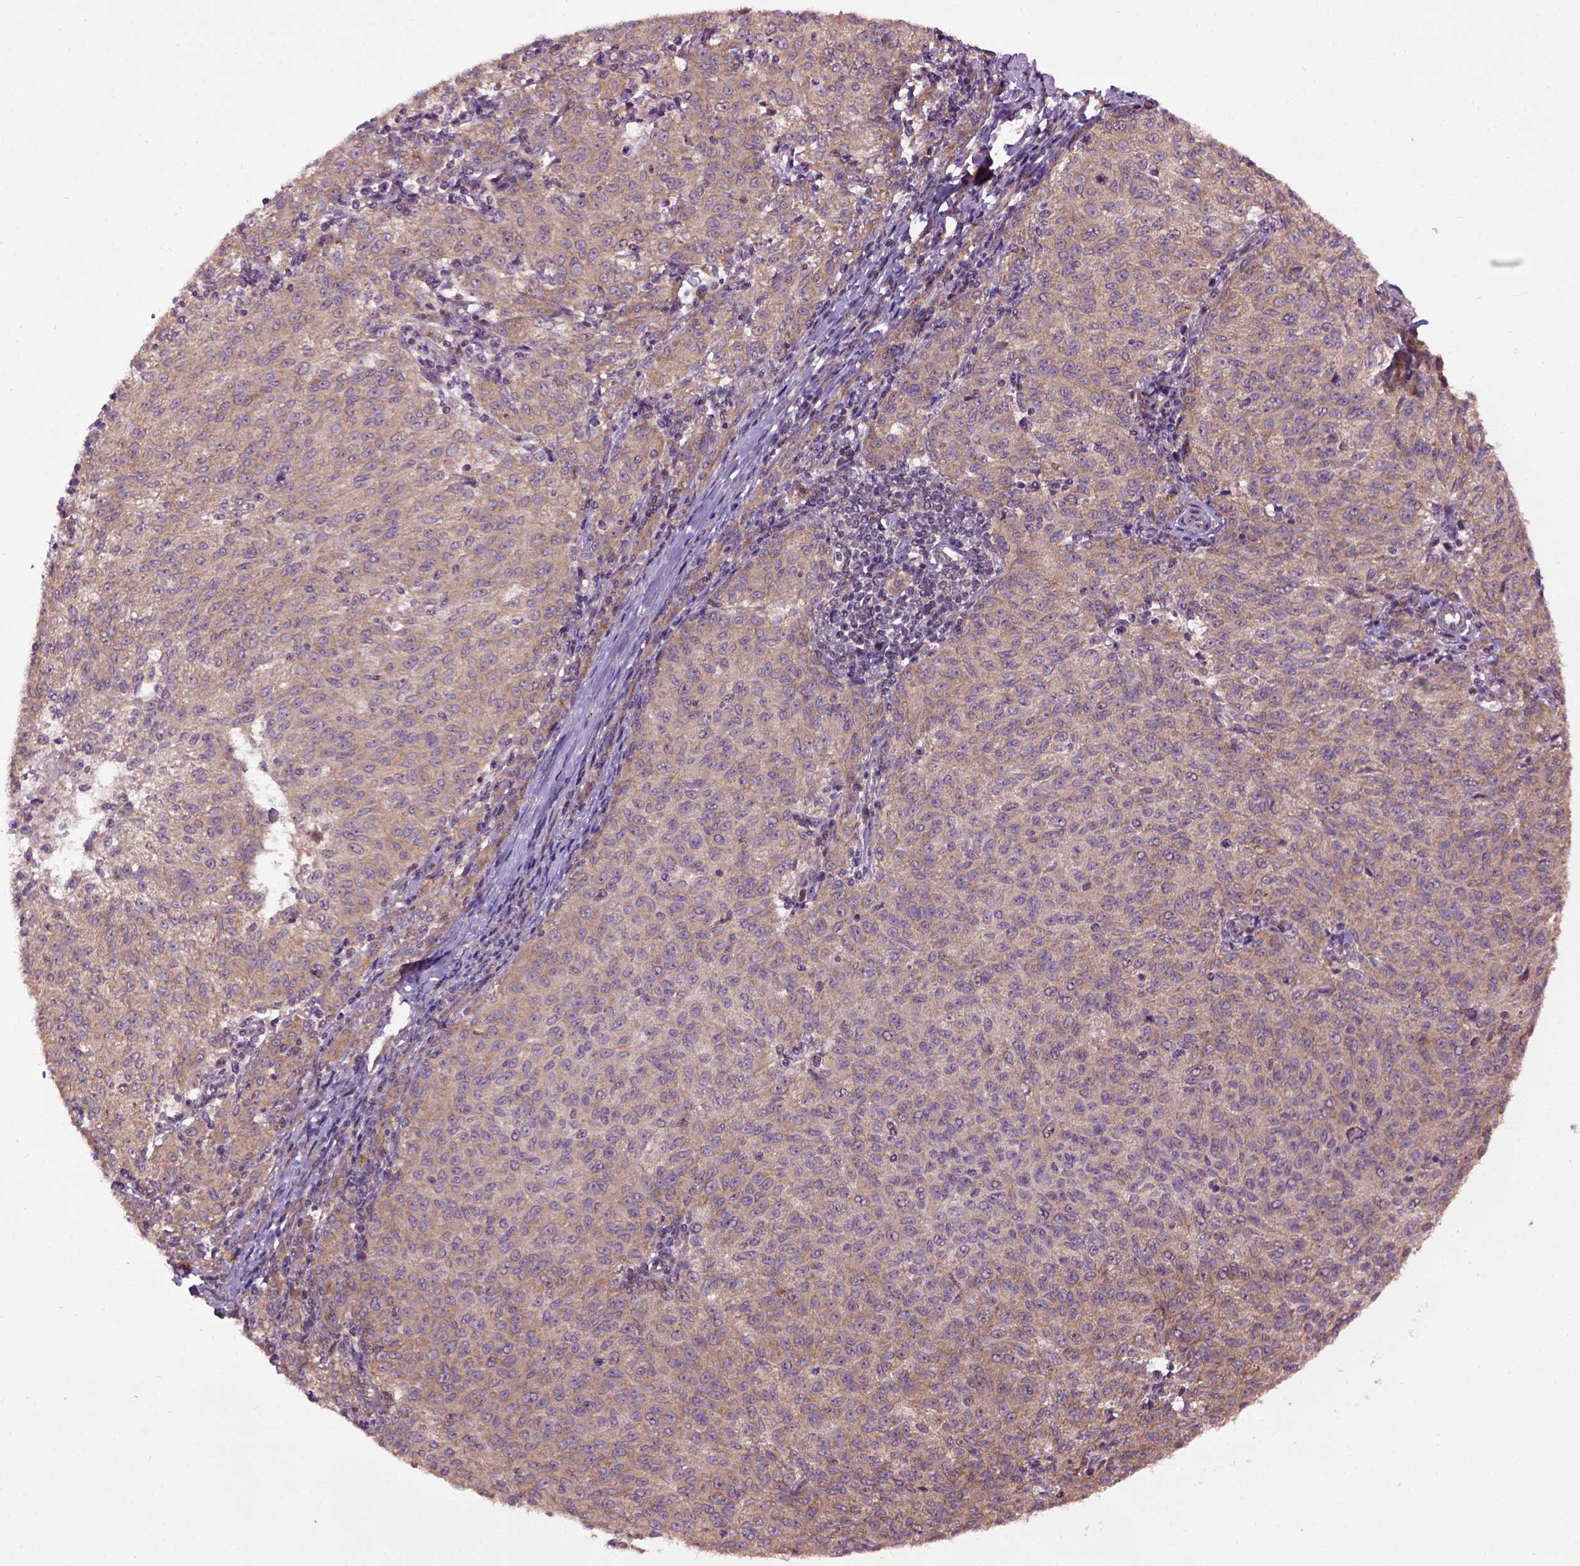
{"staining": {"intensity": "moderate", "quantity": ">75%", "location": "cytoplasmic/membranous"}, "tissue": "melanoma", "cell_type": "Tumor cells", "image_type": "cancer", "snomed": [{"axis": "morphology", "description": "Malignant melanoma, NOS"}, {"axis": "topography", "description": "Skin"}], "caption": "This micrograph displays immunohistochemistry staining of human malignant melanoma, with medium moderate cytoplasmic/membranous positivity in approximately >75% of tumor cells.", "gene": "WDR48", "patient": {"sex": "female", "age": 72}}